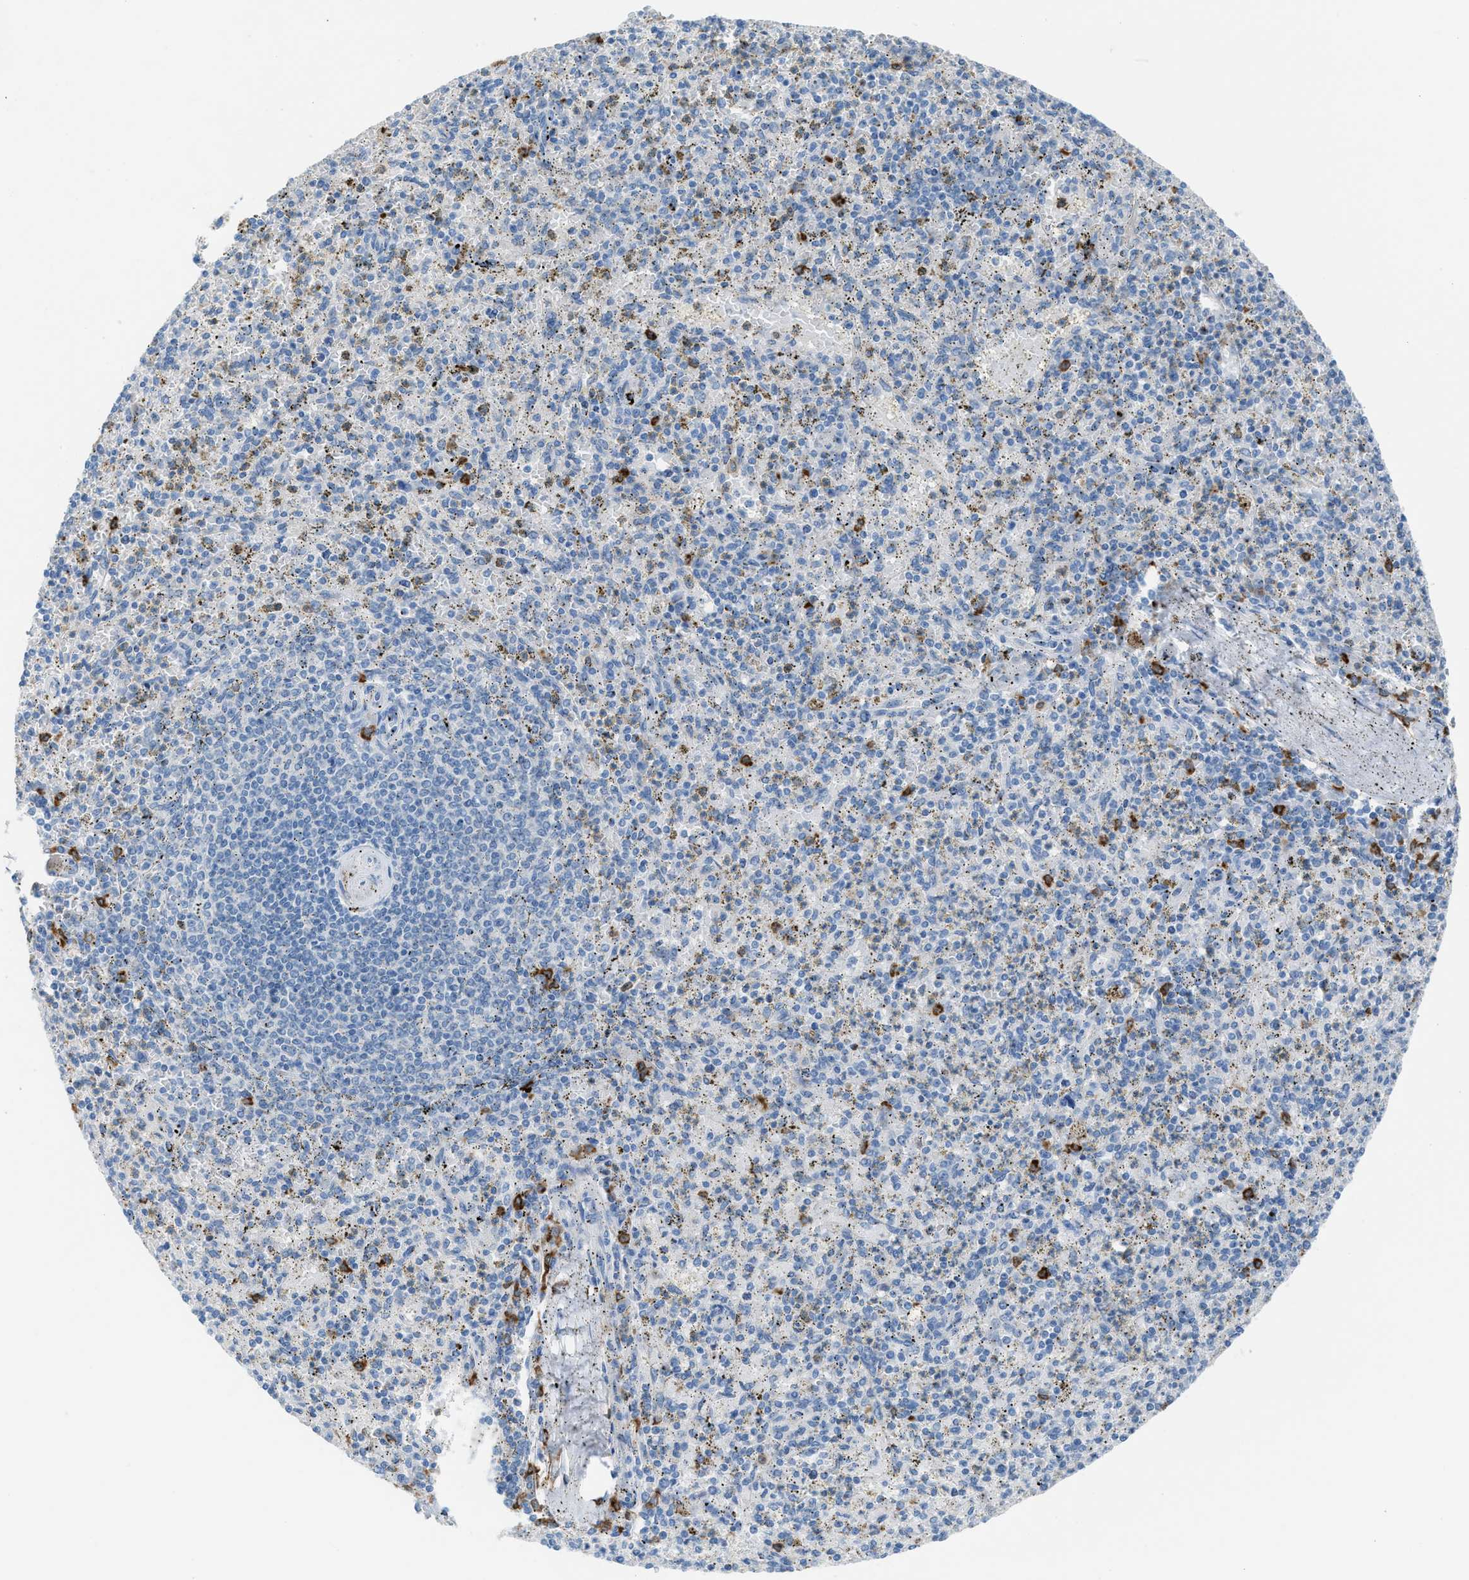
{"staining": {"intensity": "strong", "quantity": "<25%", "location": "cytoplasmic/membranous"}, "tissue": "spleen", "cell_type": "Cells in red pulp", "image_type": "normal", "snomed": [{"axis": "morphology", "description": "Normal tissue, NOS"}, {"axis": "topography", "description": "Spleen"}], "caption": "Protein analysis of unremarkable spleen shows strong cytoplasmic/membranous expression in about <25% of cells in red pulp.", "gene": "CLEC10A", "patient": {"sex": "male", "age": 72}}